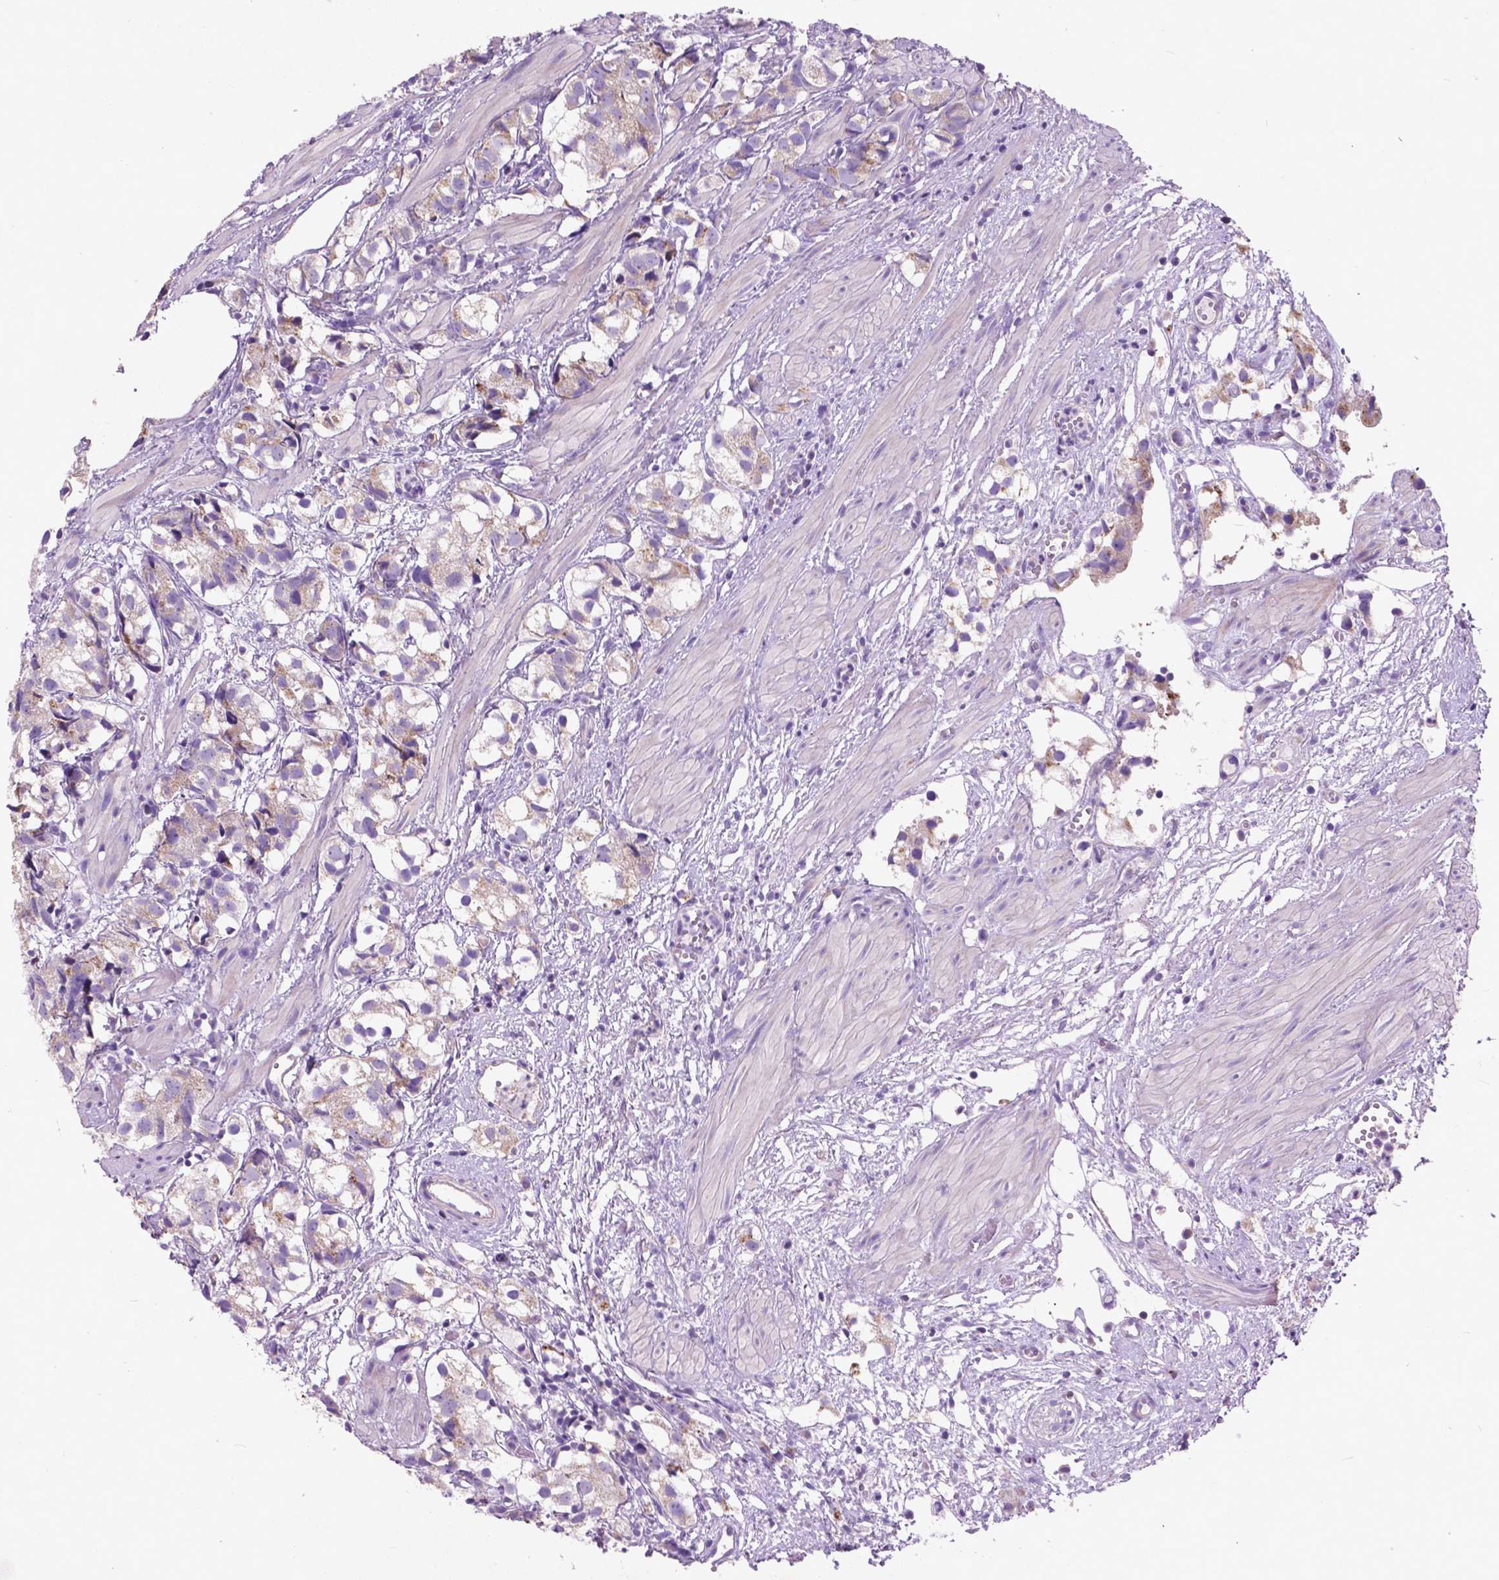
{"staining": {"intensity": "weak", "quantity": "<25%", "location": "cytoplasmic/membranous"}, "tissue": "prostate cancer", "cell_type": "Tumor cells", "image_type": "cancer", "snomed": [{"axis": "morphology", "description": "Adenocarcinoma, High grade"}, {"axis": "topography", "description": "Prostate"}], "caption": "IHC photomicrograph of neoplastic tissue: prostate high-grade adenocarcinoma stained with DAB exhibits no significant protein staining in tumor cells.", "gene": "ATG4D", "patient": {"sex": "male", "age": 68}}